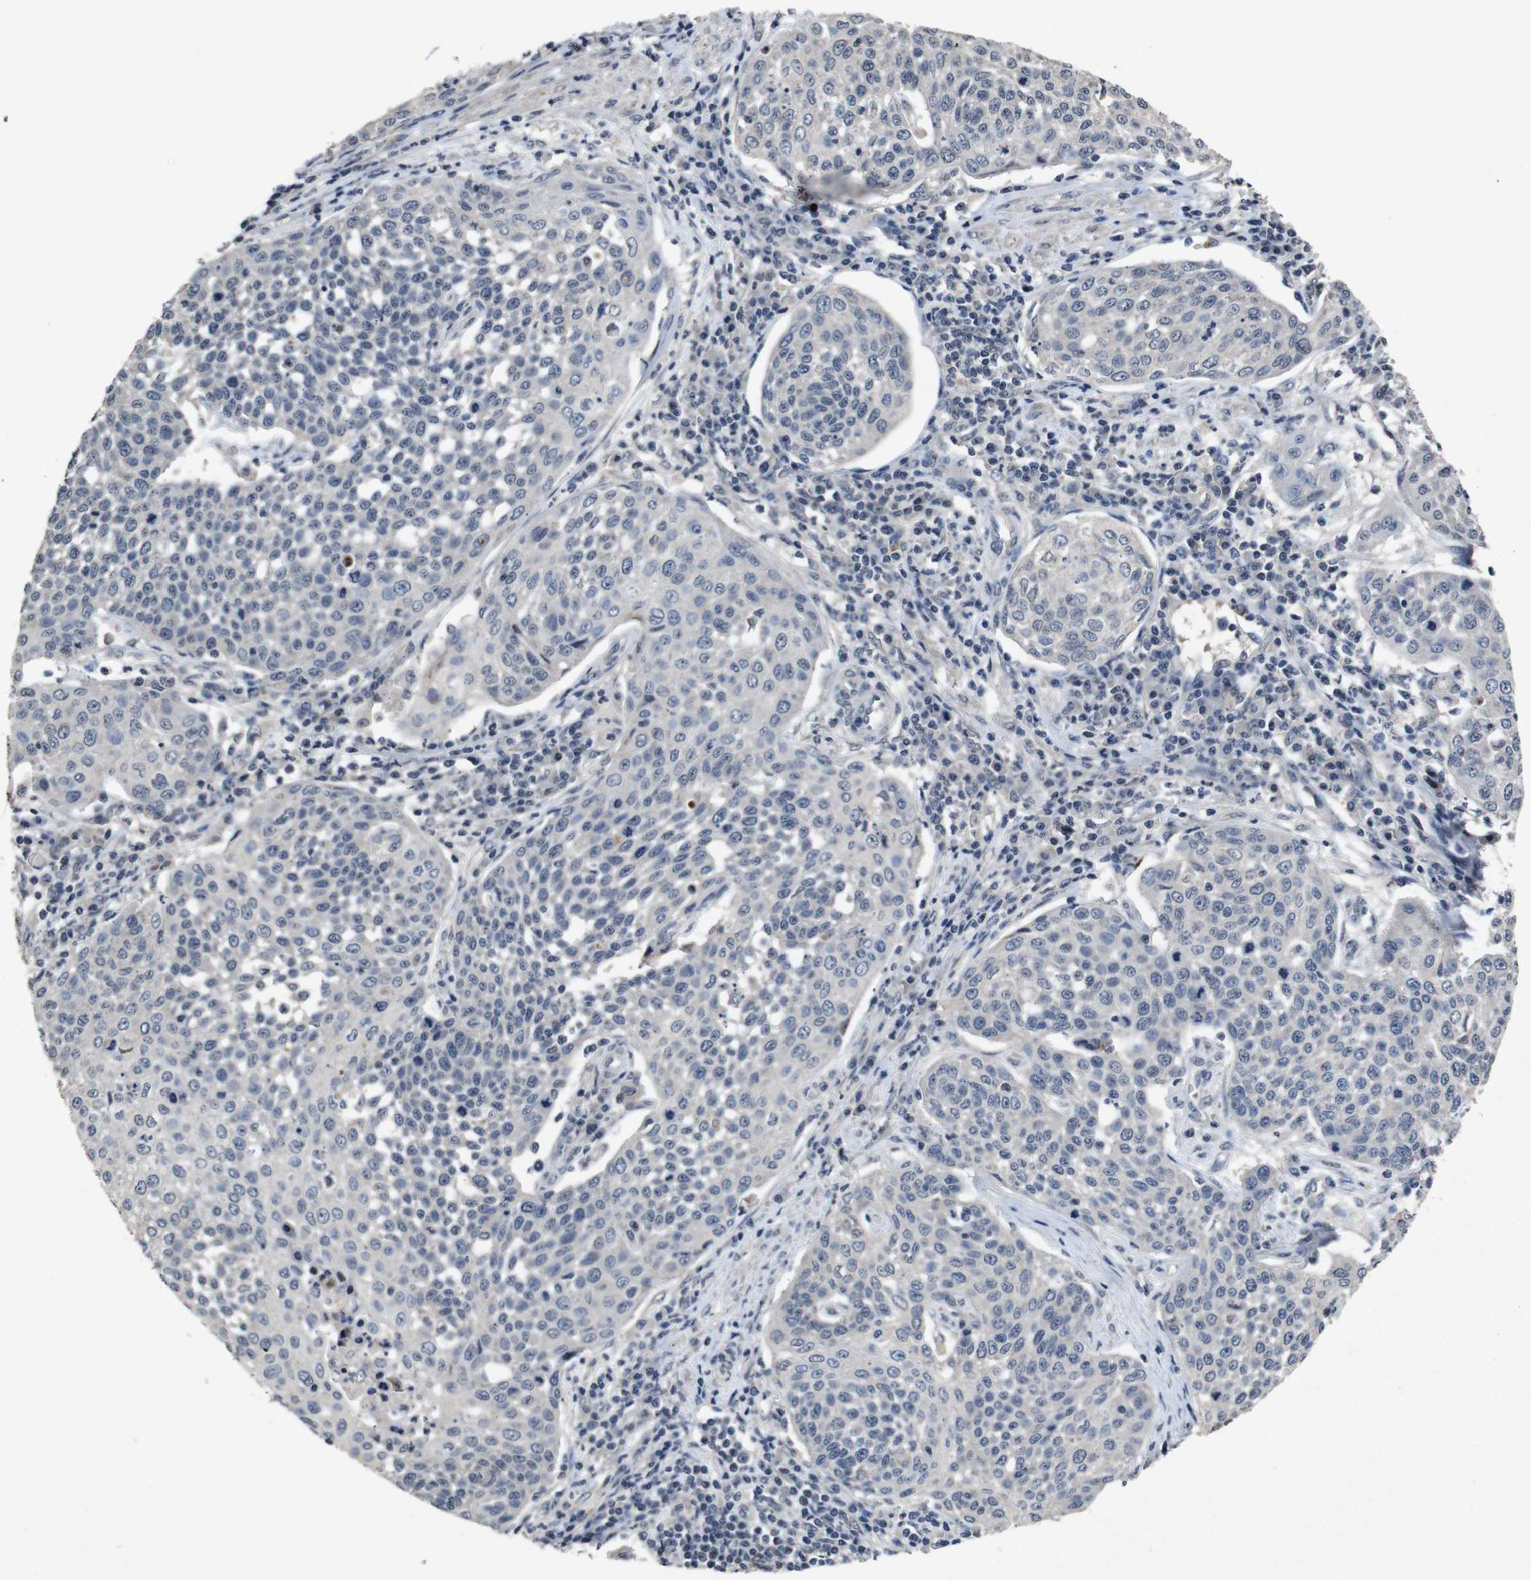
{"staining": {"intensity": "negative", "quantity": "none", "location": "none"}, "tissue": "cervical cancer", "cell_type": "Tumor cells", "image_type": "cancer", "snomed": [{"axis": "morphology", "description": "Squamous cell carcinoma, NOS"}, {"axis": "topography", "description": "Cervix"}], "caption": "Cervical cancer was stained to show a protein in brown. There is no significant staining in tumor cells. (DAB IHC, high magnification).", "gene": "AKT3", "patient": {"sex": "female", "age": 34}}